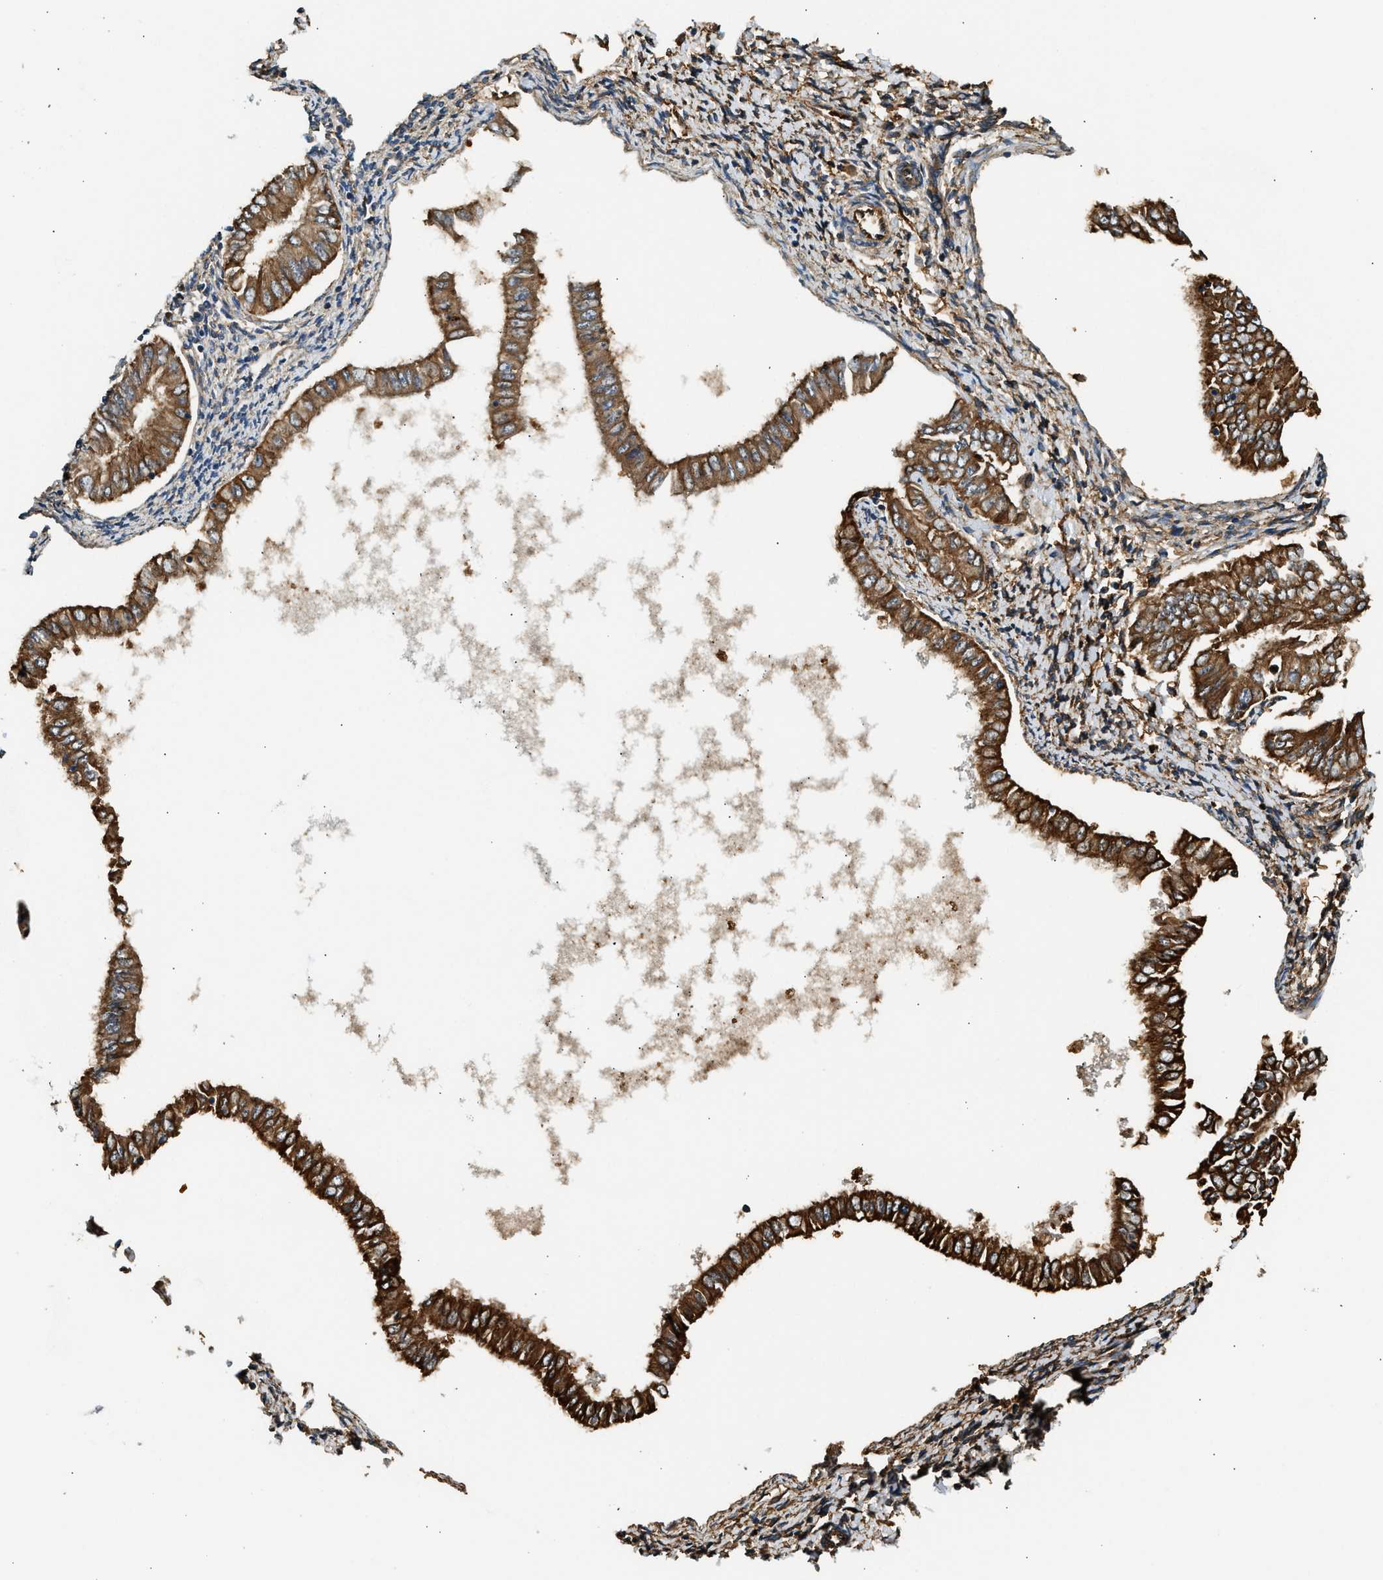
{"staining": {"intensity": "strong", "quantity": ">75%", "location": "cytoplasmic/membranous"}, "tissue": "endometrial cancer", "cell_type": "Tumor cells", "image_type": "cancer", "snomed": [{"axis": "morphology", "description": "Adenocarcinoma, NOS"}, {"axis": "topography", "description": "Endometrium"}], "caption": "A brown stain highlights strong cytoplasmic/membranous expression of a protein in endometrial adenocarcinoma tumor cells.", "gene": "ANXA3", "patient": {"sex": "female", "age": 53}}